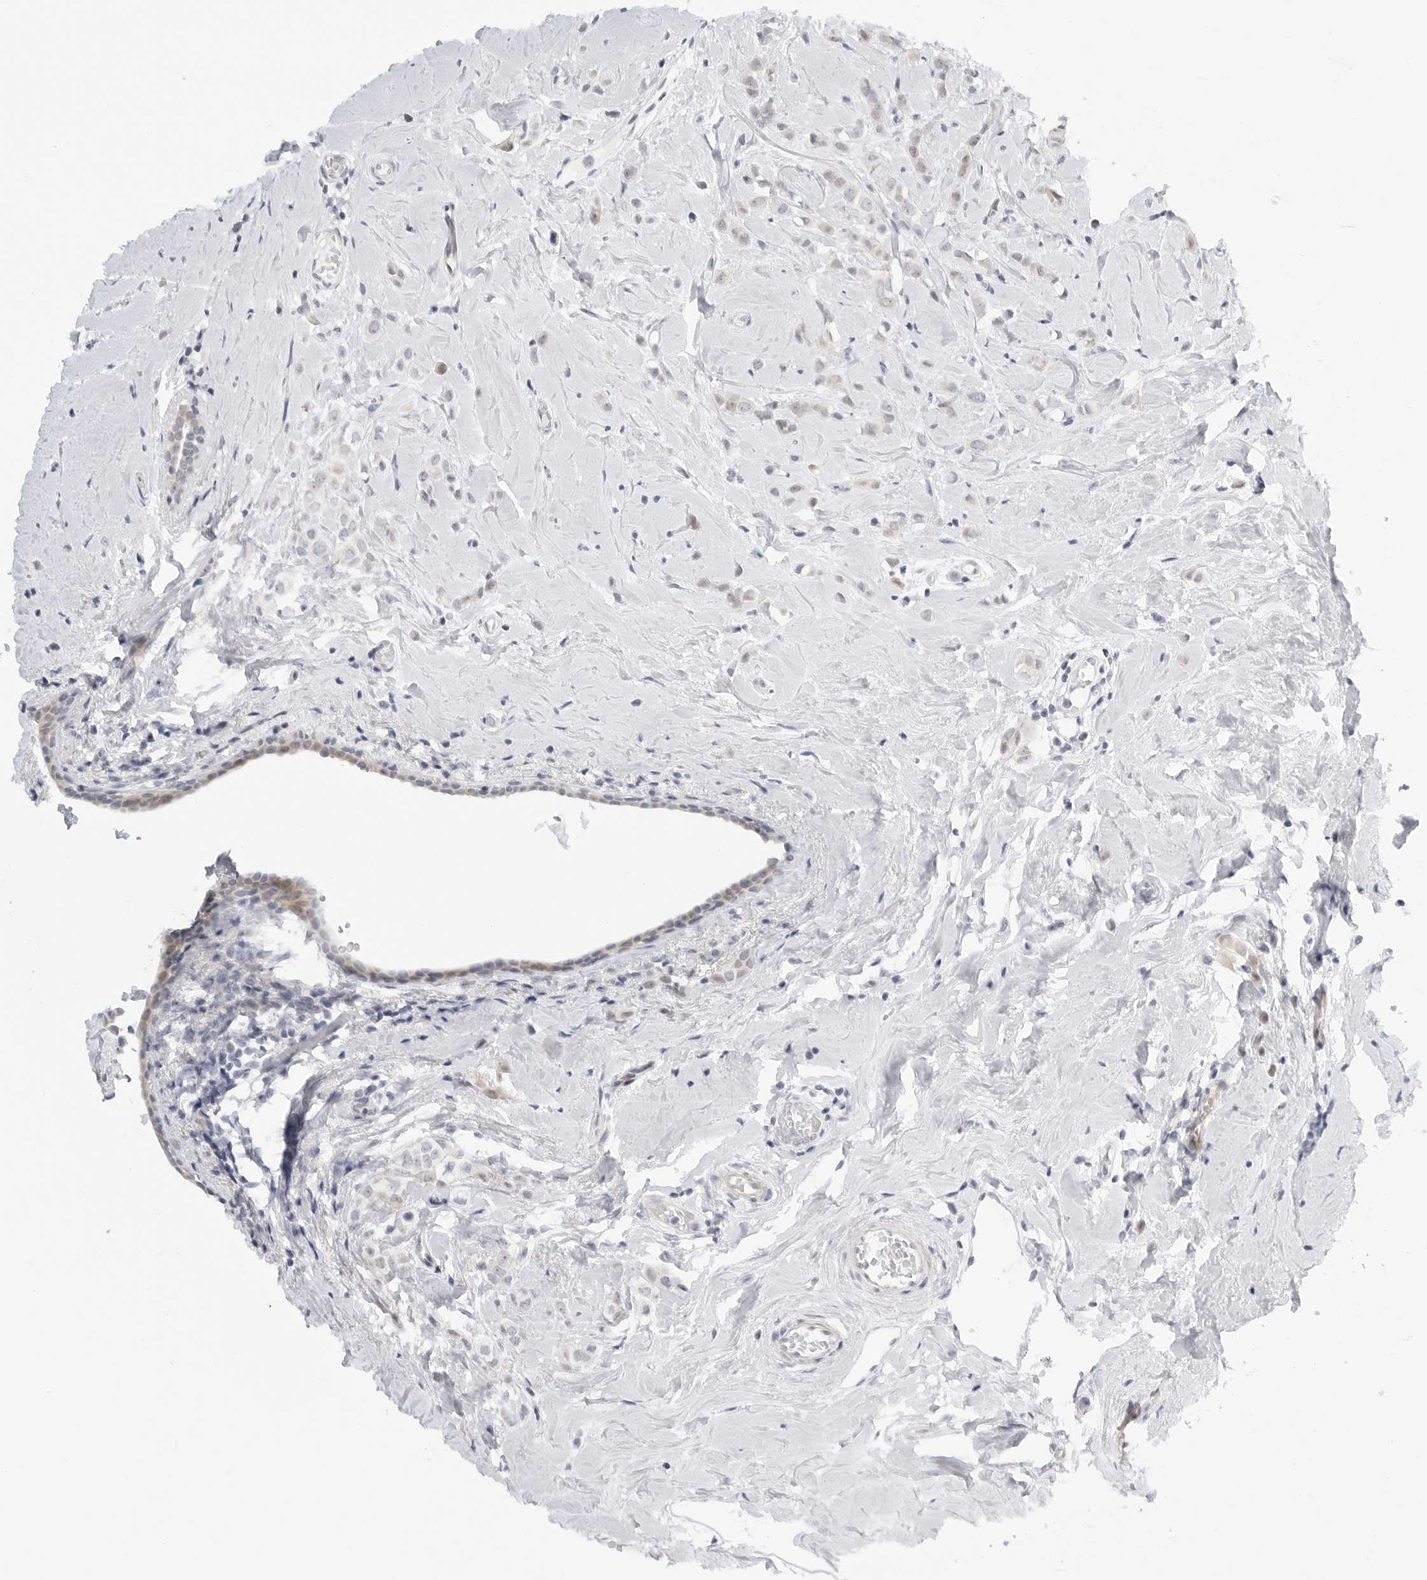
{"staining": {"intensity": "negative", "quantity": "none", "location": "none"}, "tissue": "breast cancer", "cell_type": "Tumor cells", "image_type": "cancer", "snomed": [{"axis": "morphology", "description": "Lobular carcinoma"}, {"axis": "topography", "description": "Breast"}], "caption": "Protein analysis of lobular carcinoma (breast) displays no significant staining in tumor cells. (DAB (3,3'-diaminobenzidine) immunohistochemistry (IHC) with hematoxylin counter stain).", "gene": "MAP2K5", "patient": {"sex": "female", "age": 47}}